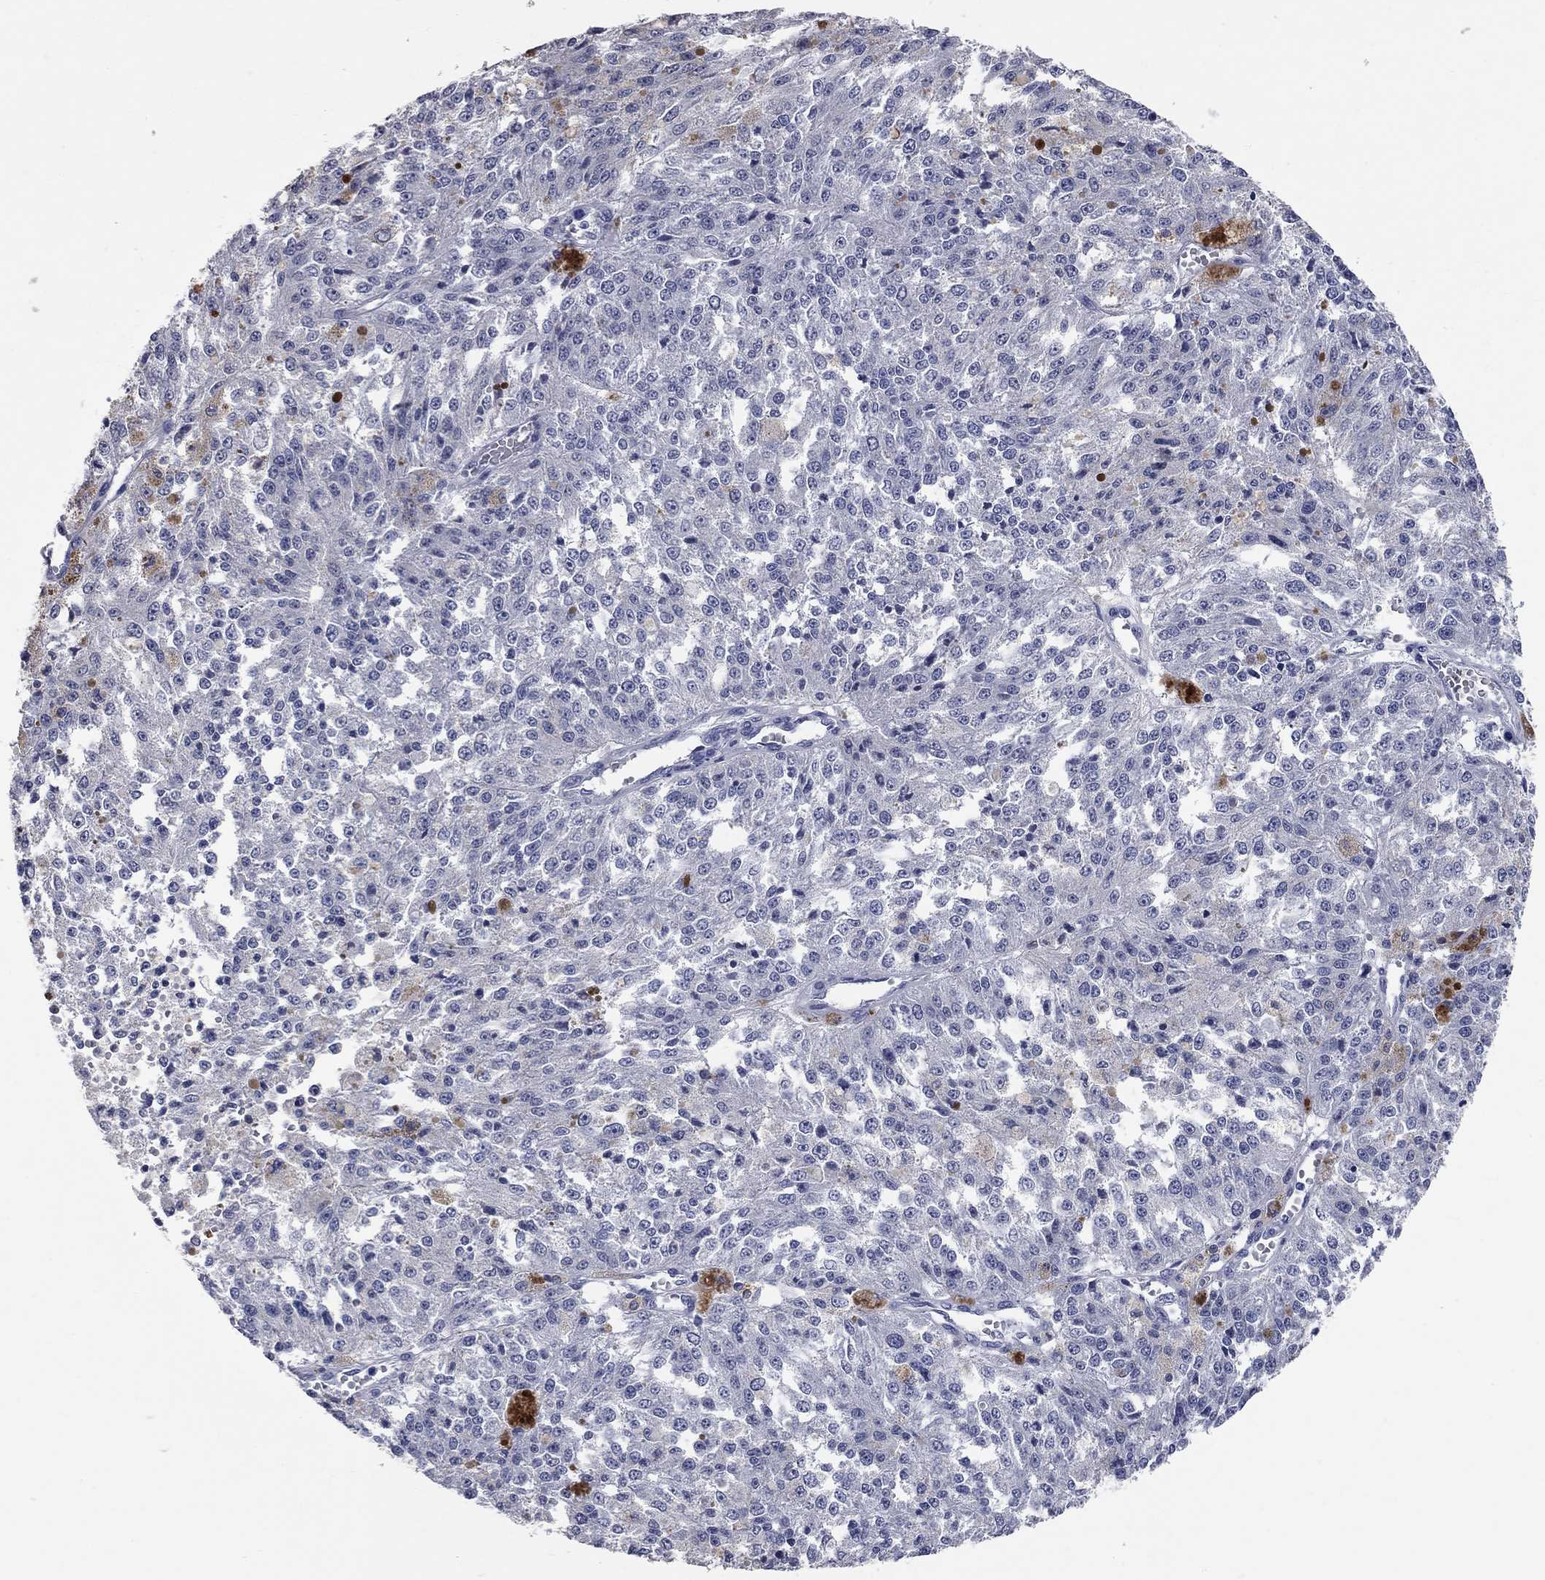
{"staining": {"intensity": "negative", "quantity": "none", "location": "none"}, "tissue": "melanoma", "cell_type": "Tumor cells", "image_type": "cancer", "snomed": [{"axis": "morphology", "description": "Malignant melanoma, Metastatic site"}, {"axis": "topography", "description": "Lymph node"}], "caption": "IHC histopathology image of human melanoma stained for a protein (brown), which exhibits no expression in tumor cells.", "gene": "SYT12", "patient": {"sex": "female", "age": 64}}